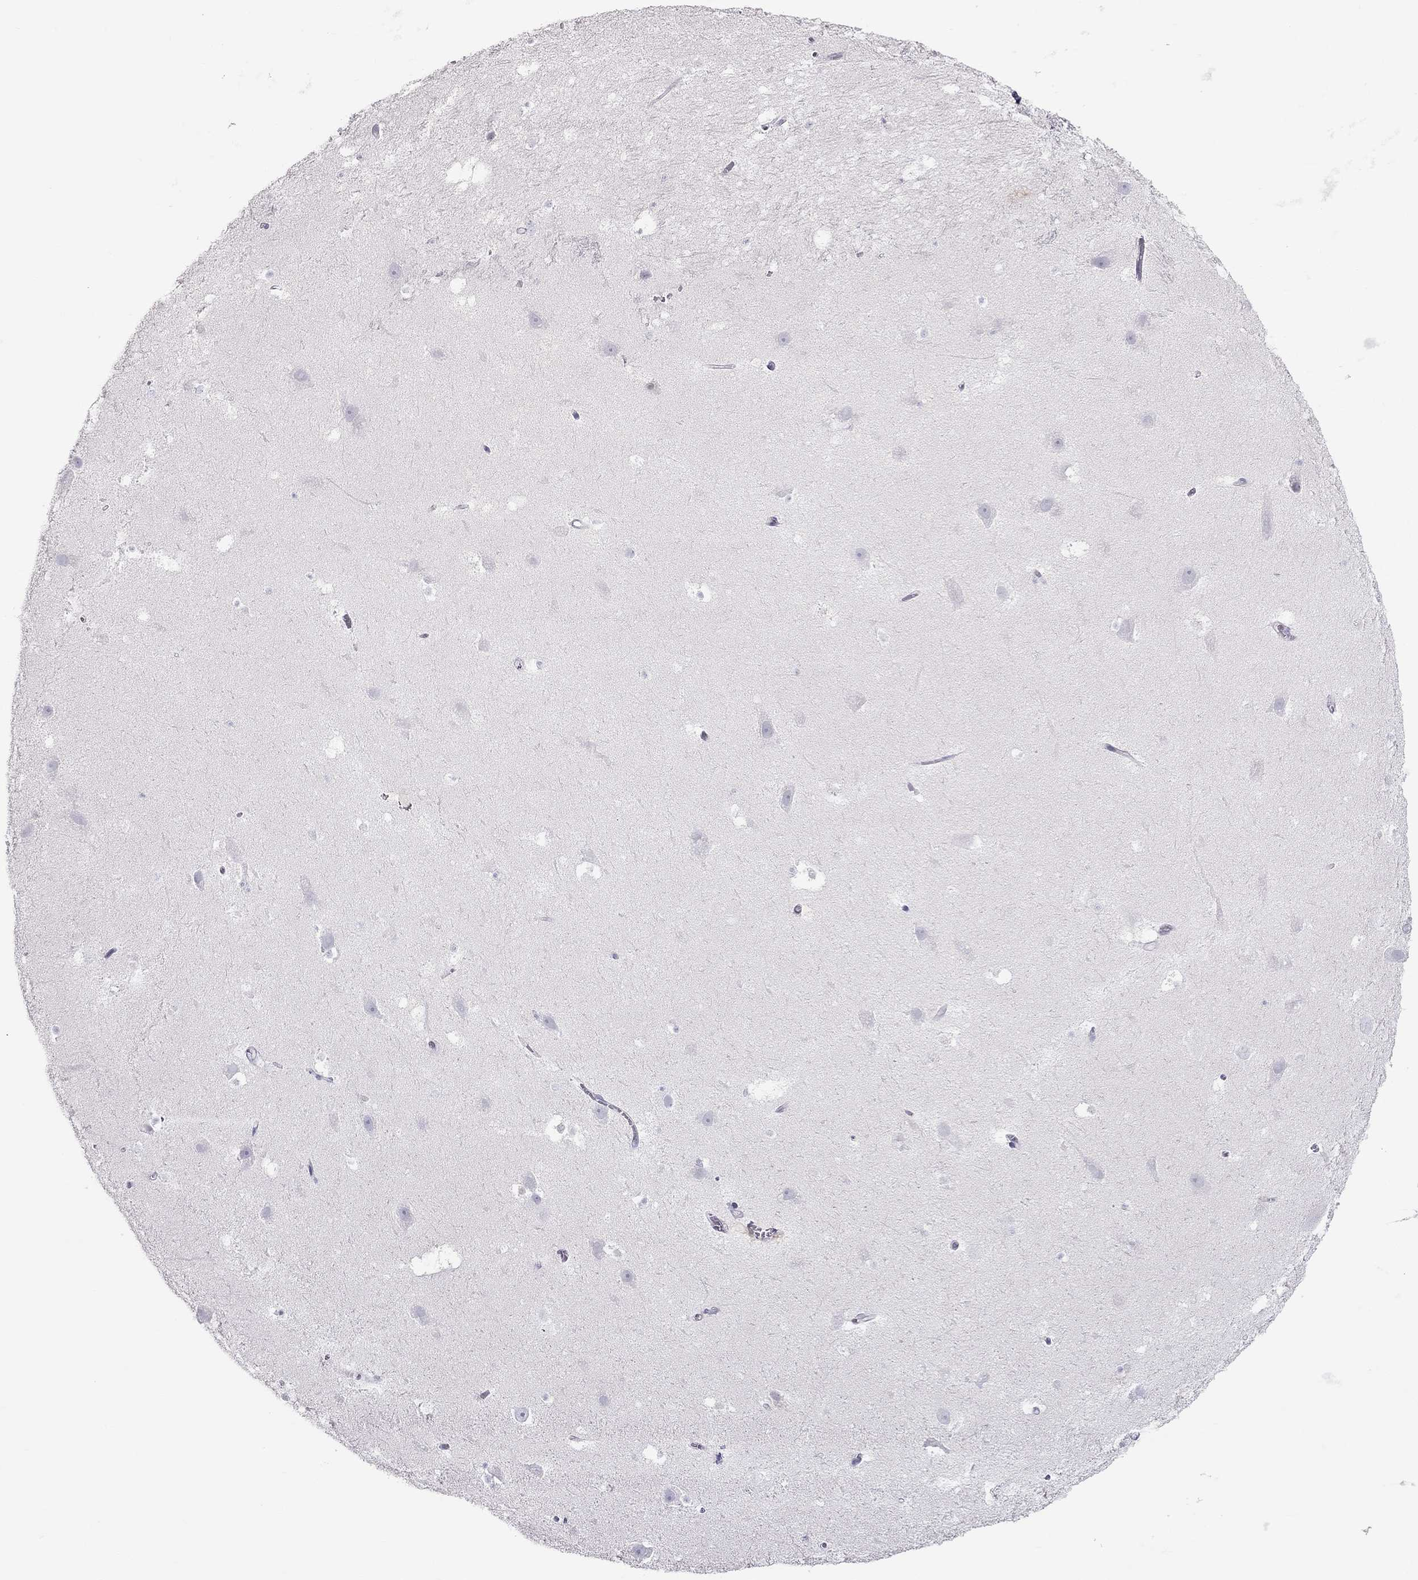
{"staining": {"intensity": "negative", "quantity": "none", "location": "none"}, "tissue": "hippocampus", "cell_type": "Glial cells", "image_type": "normal", "snomed": [{"axis": "morphology", "description": "Normal tissue, NOS"}, {"axis": "topography", "description": "Hippocampus"}], "caption": "The immunohistochemistry micrograph has no significant expression in glial cells of hippocampus.", "gene": "TEX14", "patient": {"sex": "male", "age": 26}}